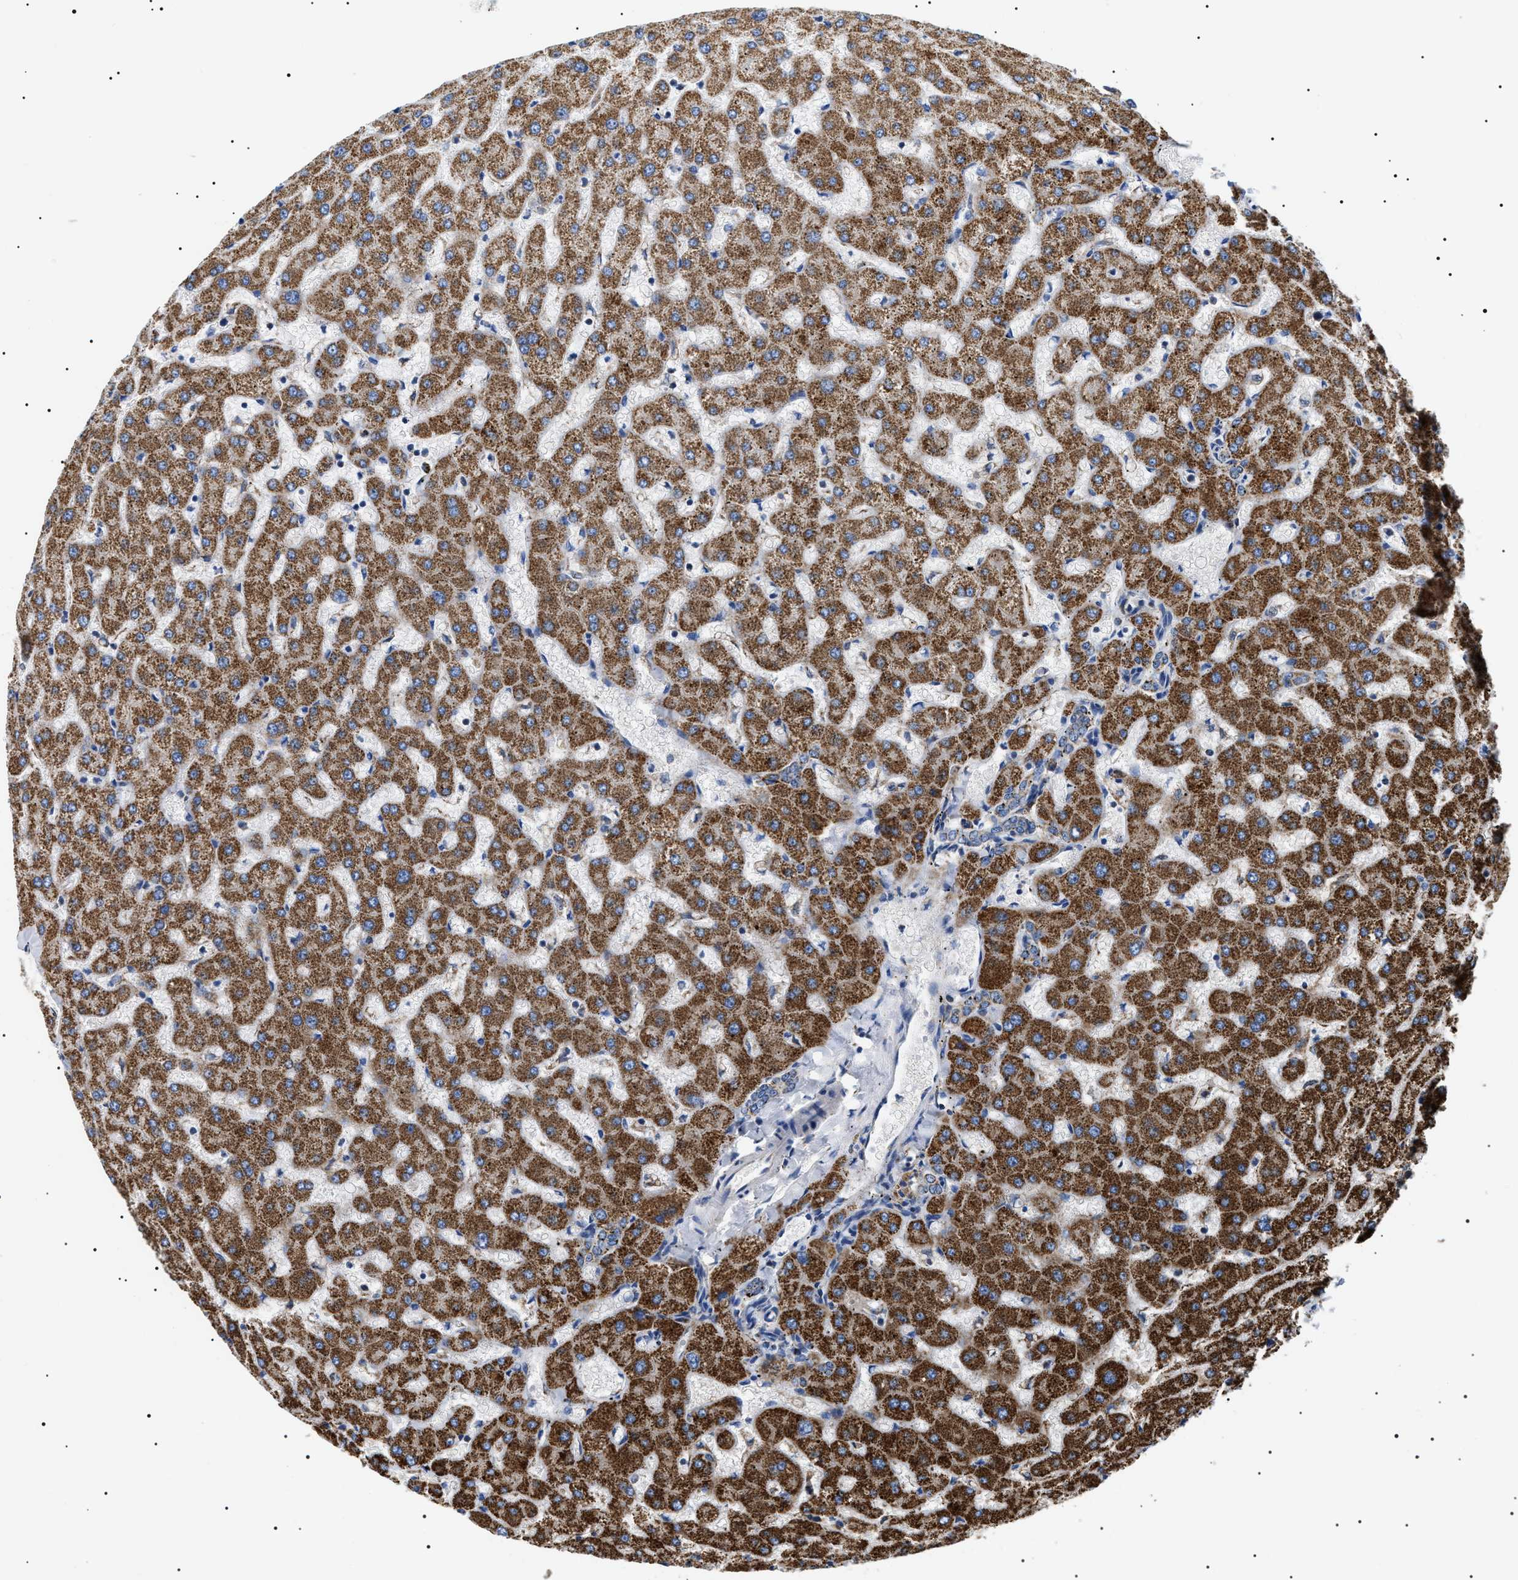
{"staining": {"intensity": "negative", "quantity": "none", "location": "none"}, "tissue": "liver", "cell_type": "Cholangiocytes", "image_type": "normal", "snomed": [{"axis": "morphology", "description": "Normal tissue, NOS"}, {"axis": "topography", "description": "Liver"}], "caption": "IHC photomicrograph of benign human liver stained for a protein (brown), which displays no positivity in cholangiocytes.", "gene": "OXSM", "patient": {"sex": "female", "age": 63}}